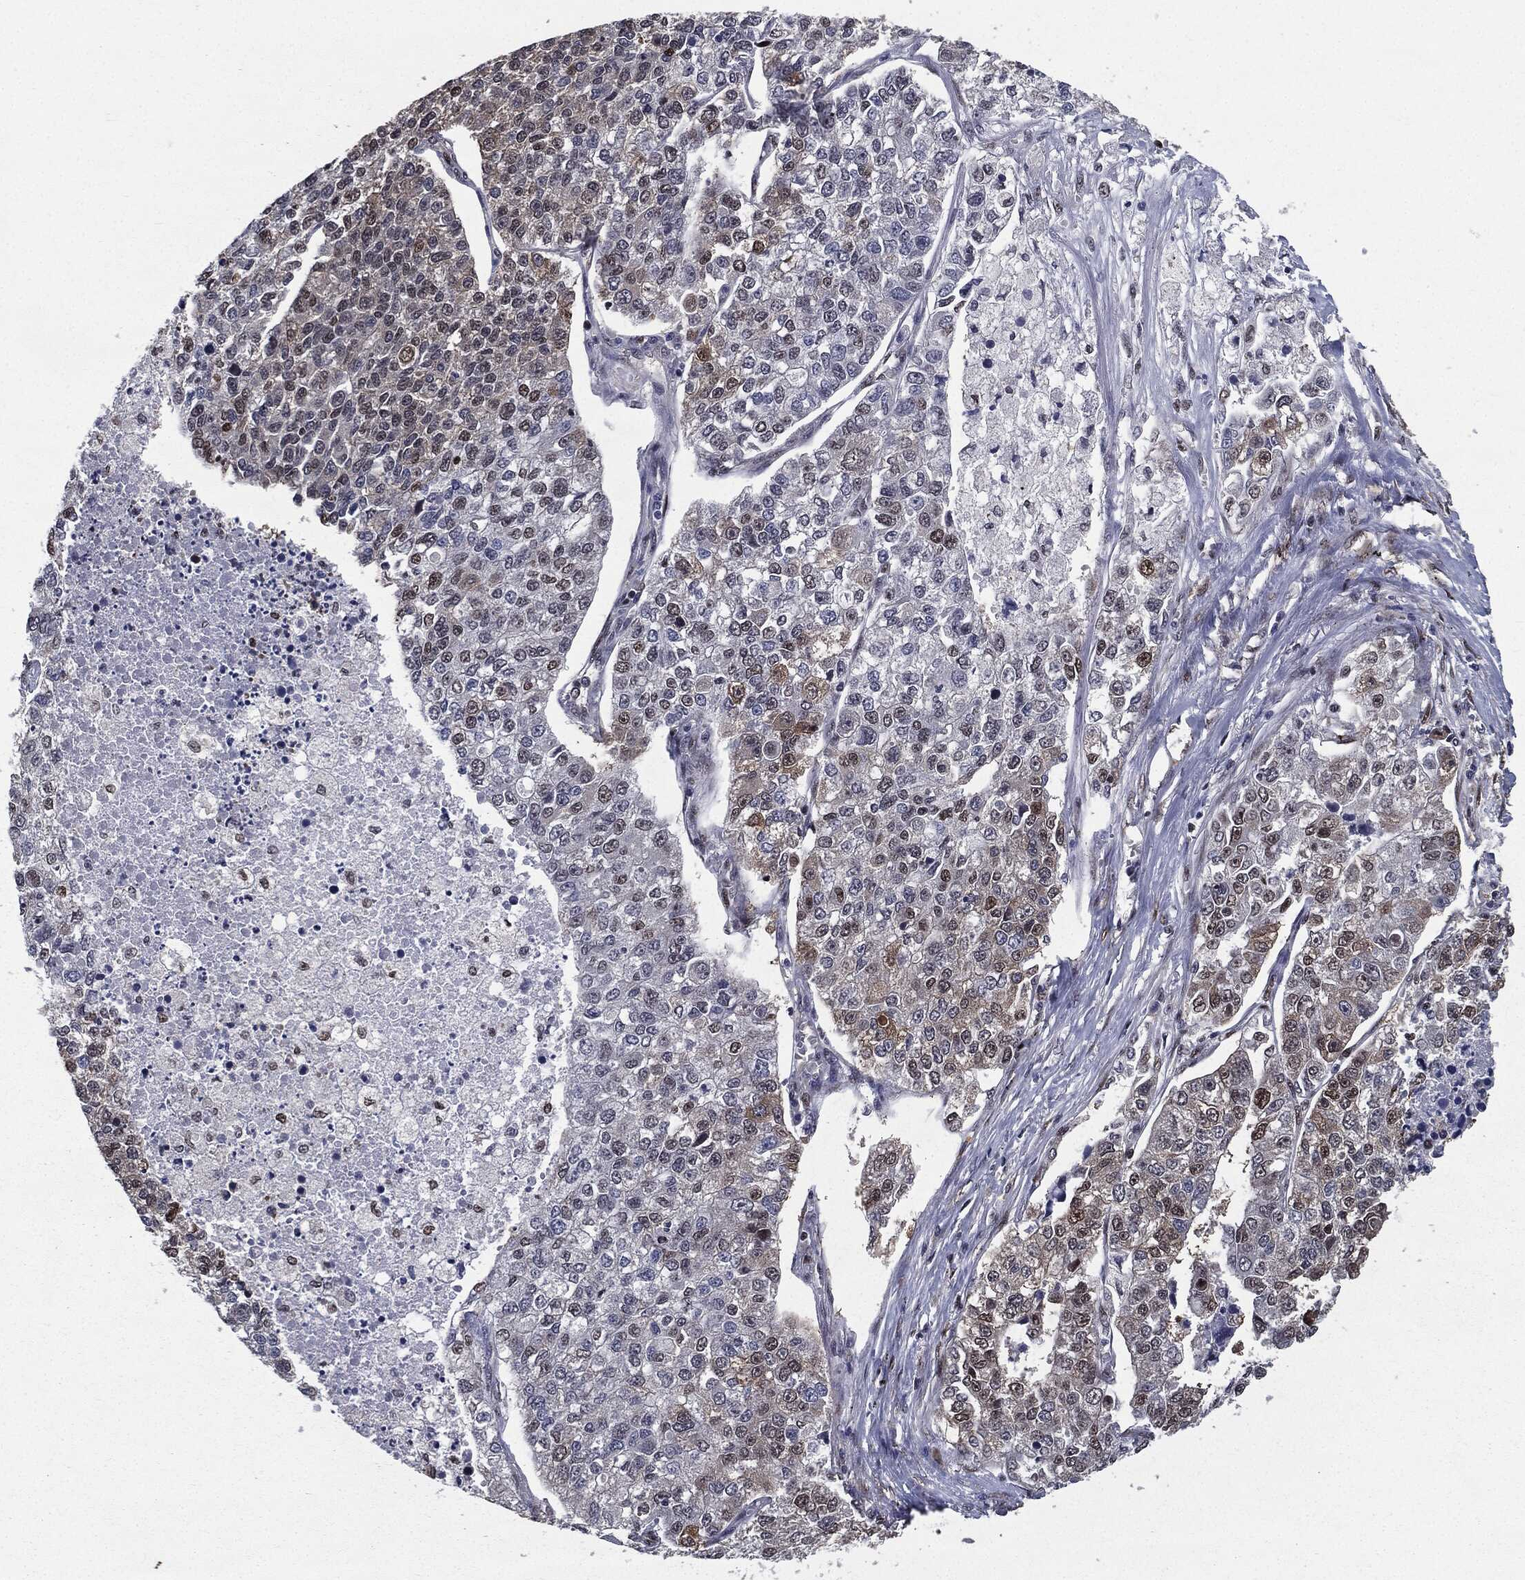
{"staining": {"intensity": "moderate", "quantity": "<25%", "location": "nuclear"}, "tissue": "lung cancer", "cell_type": "Tumor cells", "image_type": "cancer", "snomed": [{"axis": "morphology", "description": "Adenocarcinoma, NOS"}, {"axis": "topography", "description": "Lung"}], "caption": "Human adenocarcinoma (lung) stained for a protein (brown) exhibits moderate nuclear positive expression in about <25% of tumor cells.", "gene": "JUN", "patient": {"sex": "male", "age": 49}}